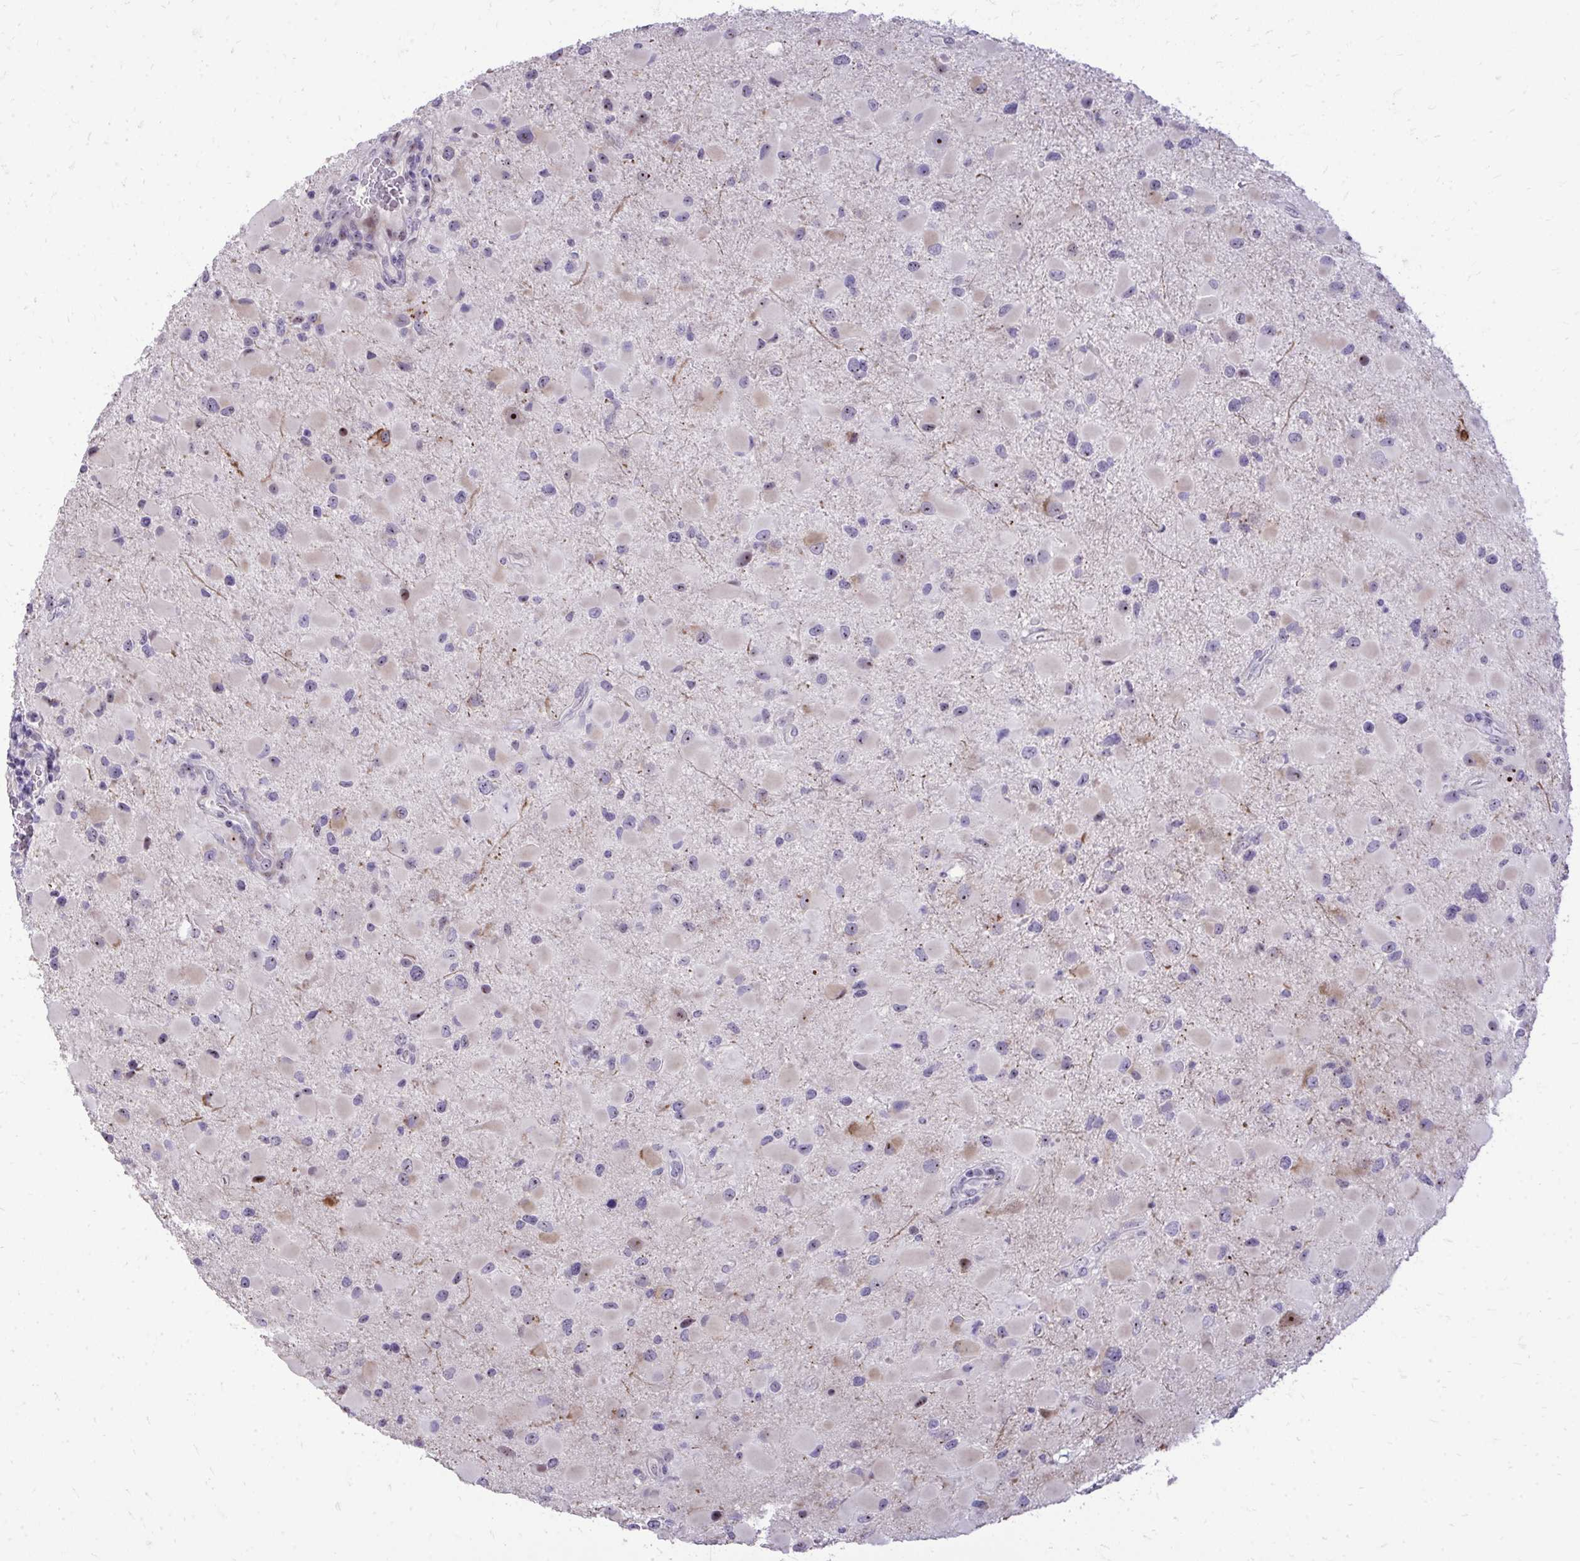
{"staining": {"intensity": "negative", "quantity": "none", "location": "none"}, "tissue": "glioma", "cell_type": "Tumor cells", "image_type": "cancer", "snomed": [{"axis": "morphology", "description": "Glioma, malignant, Low grade"}, {"axis": "topography", "description": "Brain"}], "caption": "This is an IHC histopathology image of glioma. There is no staining in tumor cells.", "gene": "DLX4", "patient": {"sex": "female", "age": 32}}